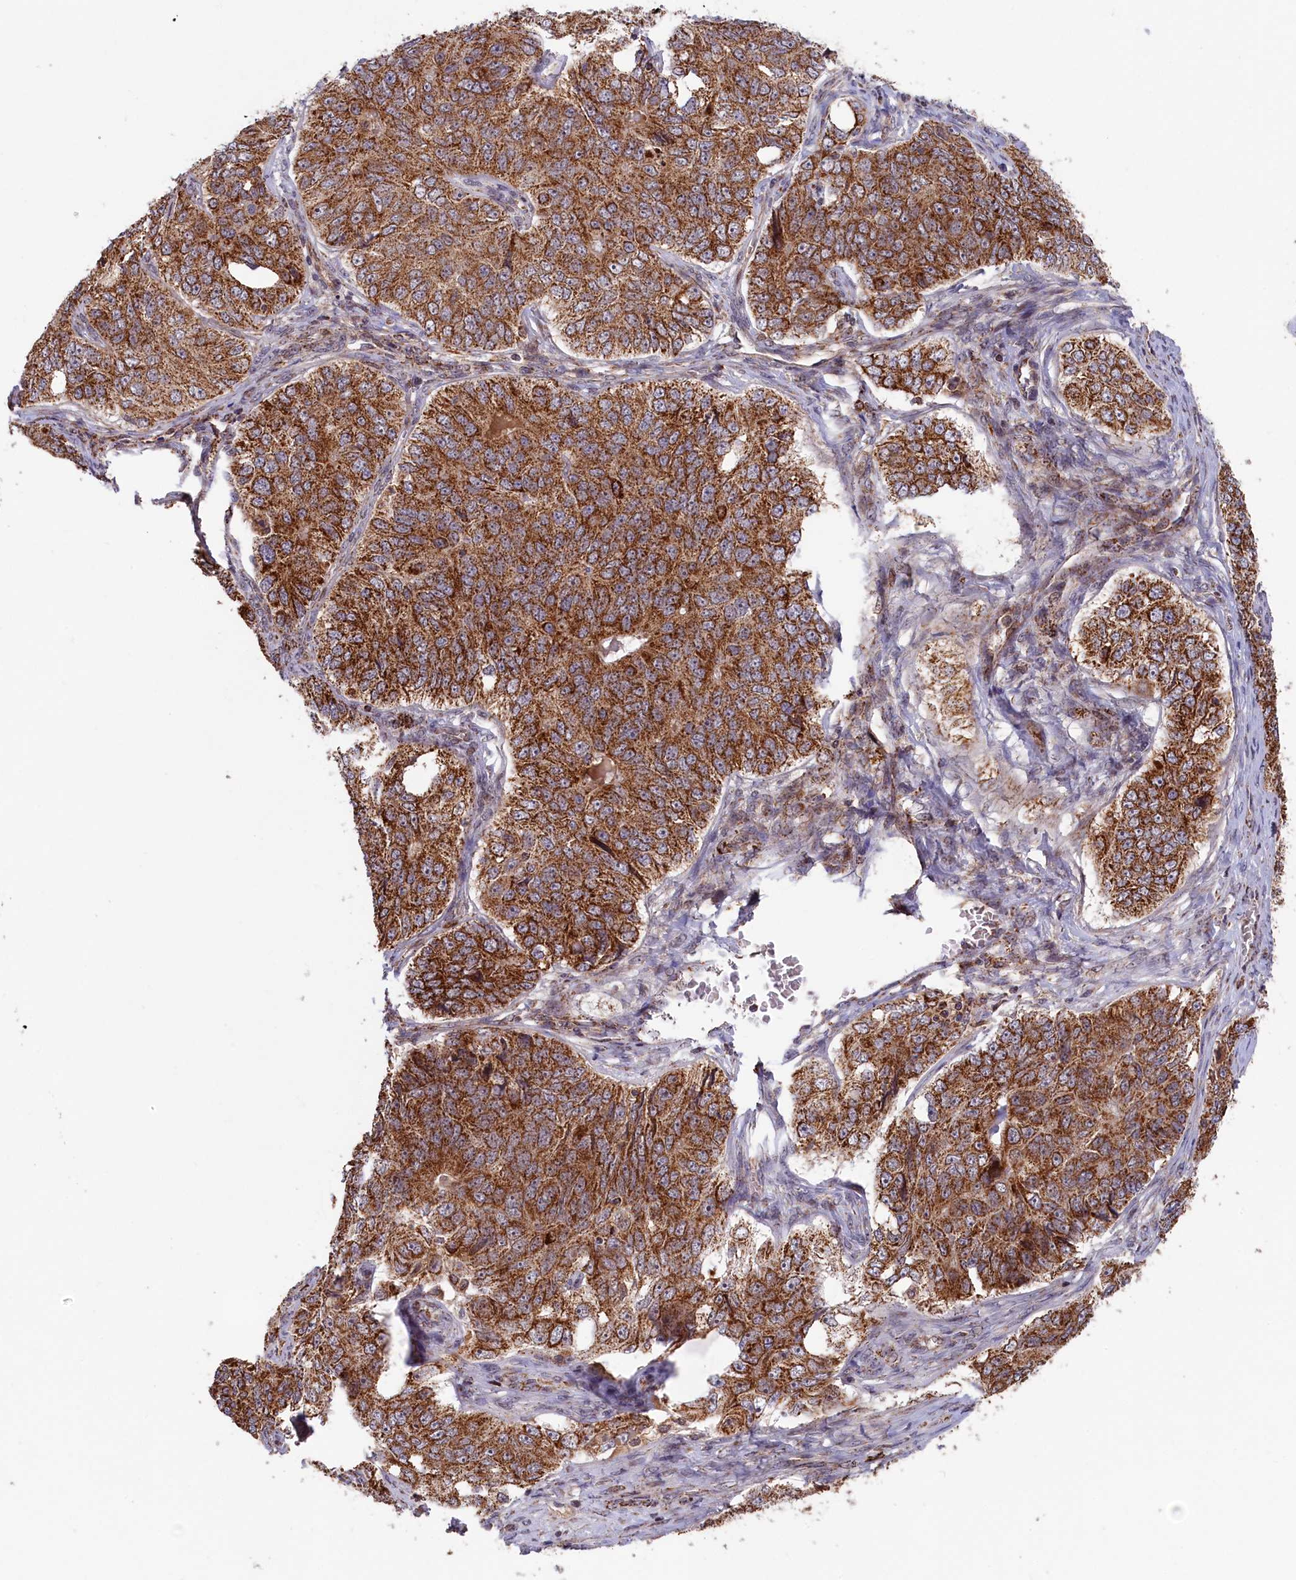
{"staining": {"intensity": "strong", "quantity": ">75%", "location": "cytoplasmic/membranous"}, "tissue": "ovarian cancer", "cell_type": "Tumor cells", "image_type": "cancer", "snomed": [{"axis": "morphology", "description": "Carcinoma, endometroid"}, {"axis": "topography", "description": "Ovary"}], "caption": "DAB immunohistochemical staining of endometroid carcinoma (ovarian) reveals strong cytoplasmic/membranous protein staining in about >75% of tumor cells. (Brightfield microscopy of DAB IHC at high magnification).", "gene": "DUS3L", "patient": {"sex": "female", "age": 51}}